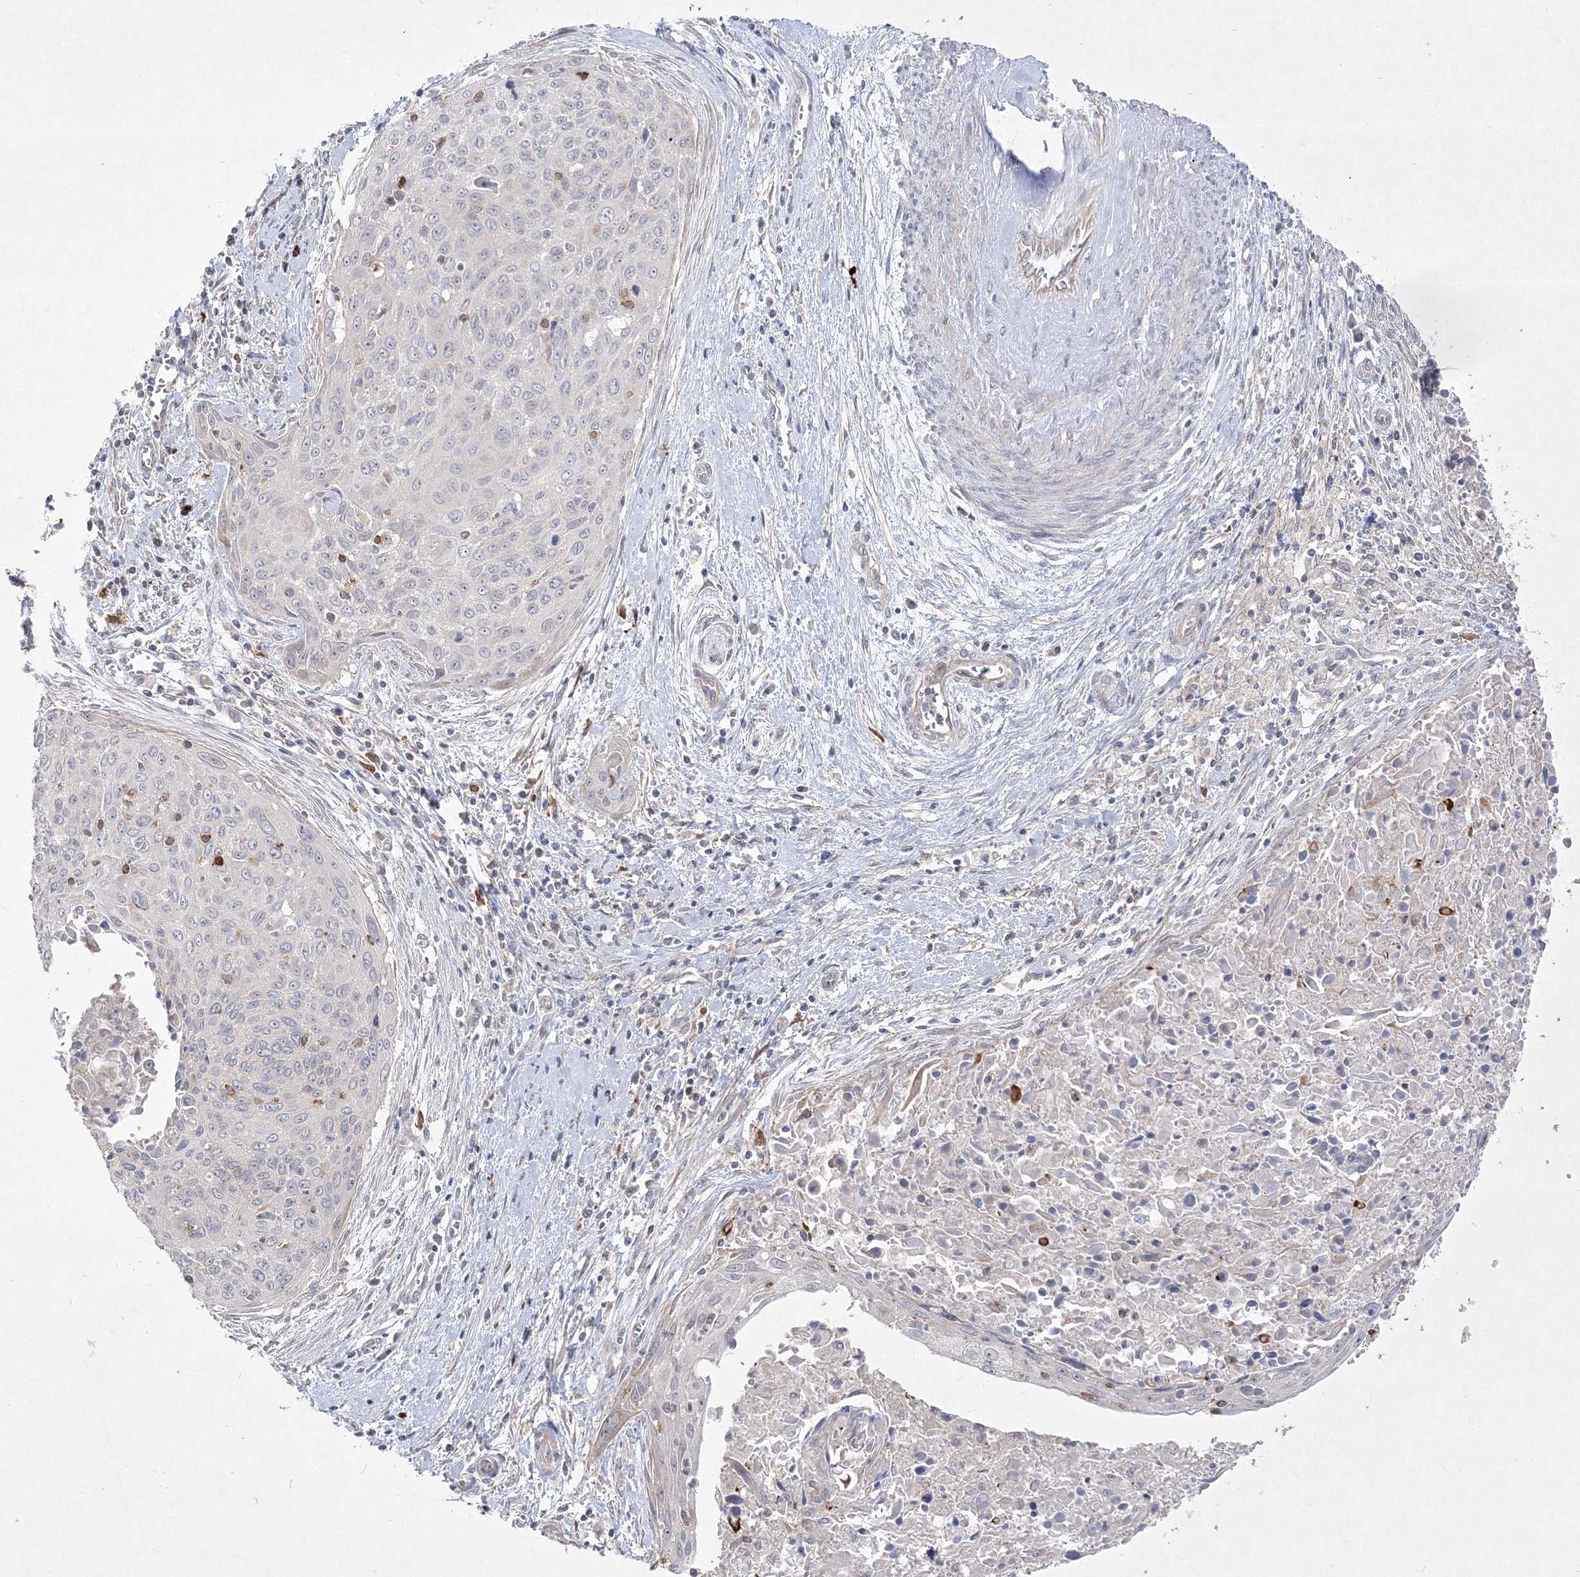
{"staining": {"intensity": "negative", "quantity": "none", "location": "none"}, "tissue": "cervical cancer", "cell_type": "Tumor cells", "image_type": "cancer", "snomed": [{"axis": "morphology", "description": "Squamous cell carcinoma, NOS"}, {"axis": "topography", "description": "Cervix"}], "caption": "There is no significant staining in tumor cells of cervical cancer (squamous cell carcinoma).", "gene": "CLNK", "patient": {"sex": "female", "age": 55}}